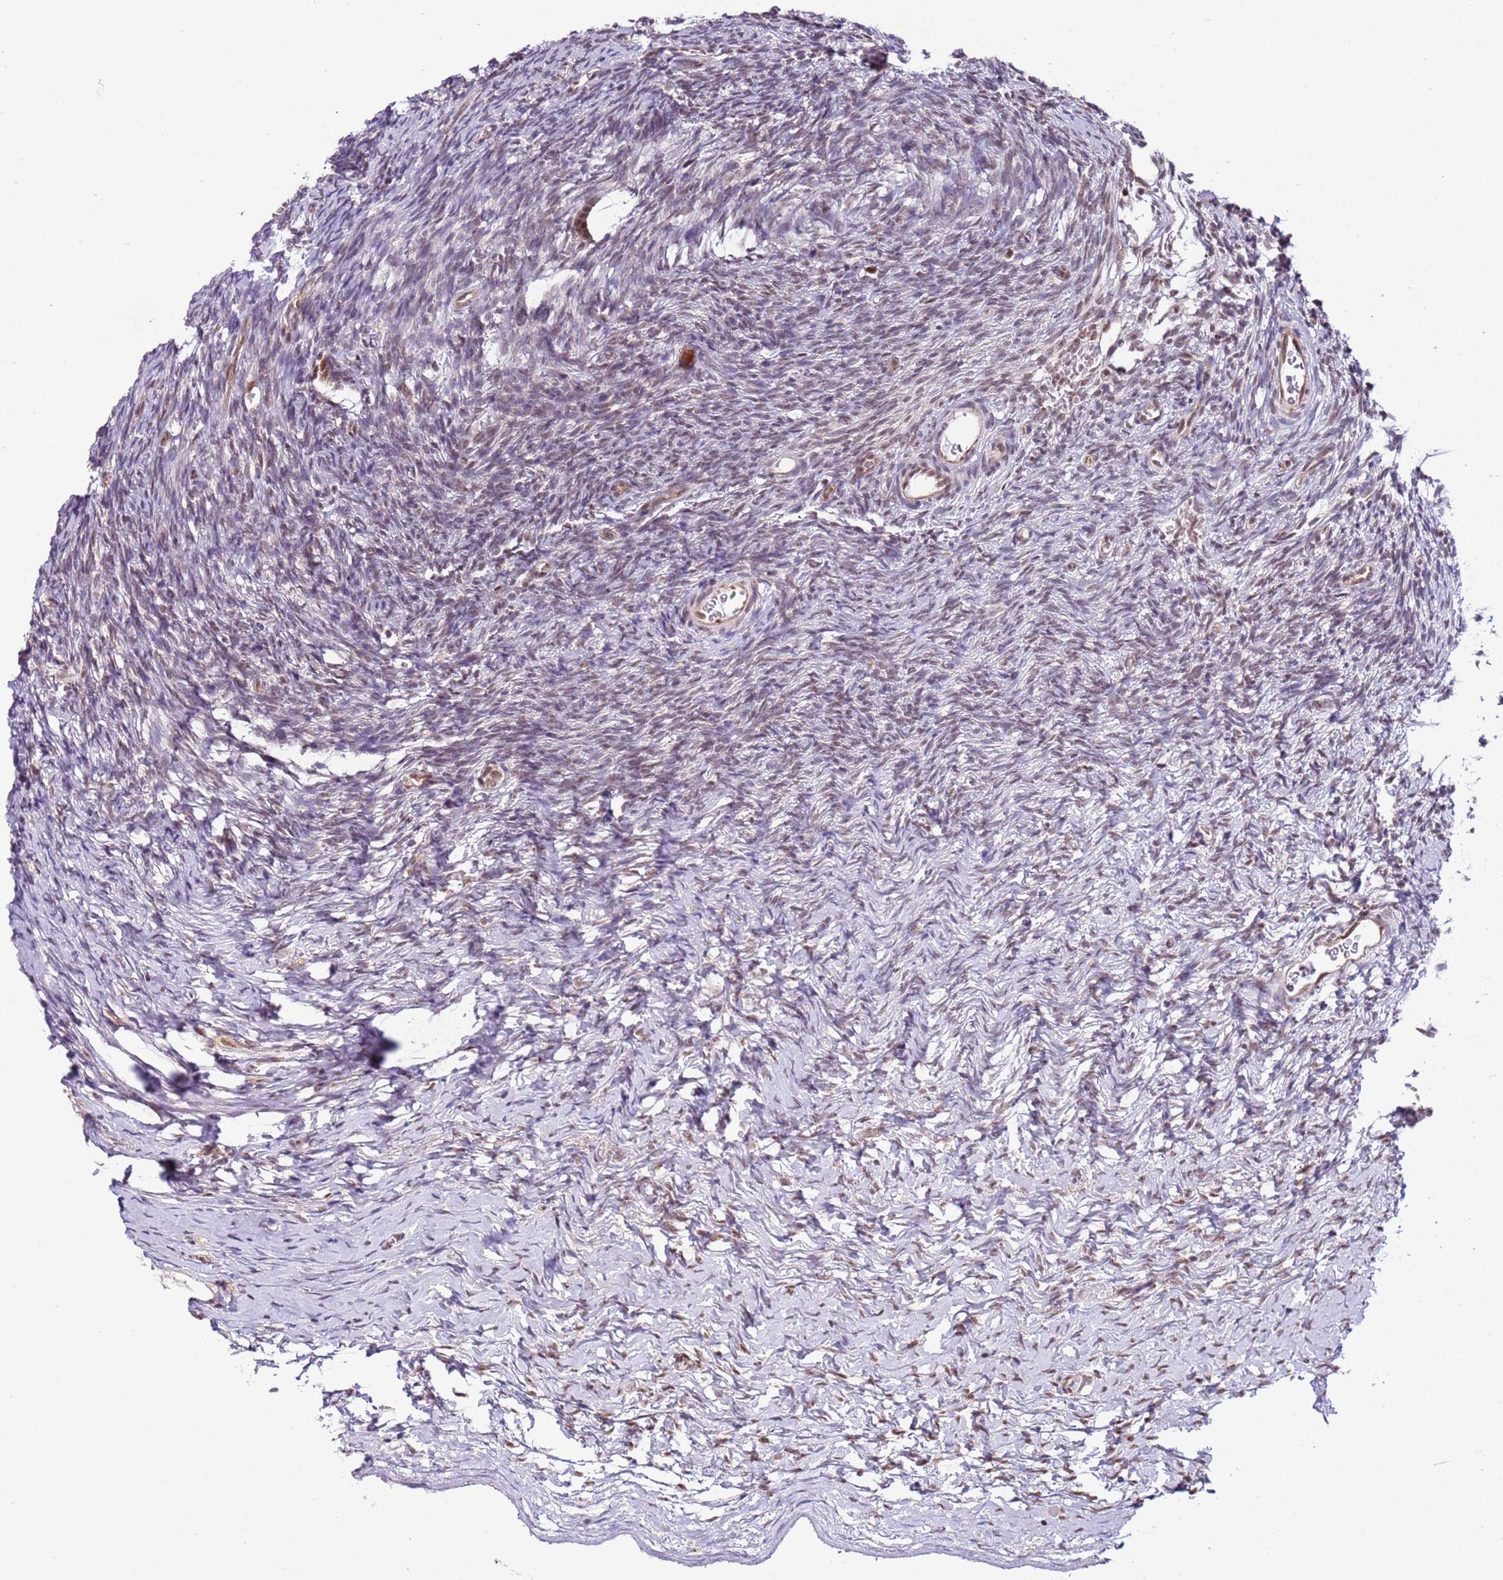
{"staining": {"intensity": "moderate", "quantity": ">75%", "location": "nuclear"}, "tissue": "ovary", "cell_type": "Follicle cells", "image_type": "normal", "snomed": [{"axis": "morphology", "description": "Normal tissue, NOS"}, {"axis": "topography", "description": "Ovary"}], "caption": "This is a micrograph of immunohistochemistry staining of unremarkable ovary, which shows moderate expression in the nuclear of follicle cells.", "gene": "PRPF6", "patient": {"sex": "female", "age": 39}}